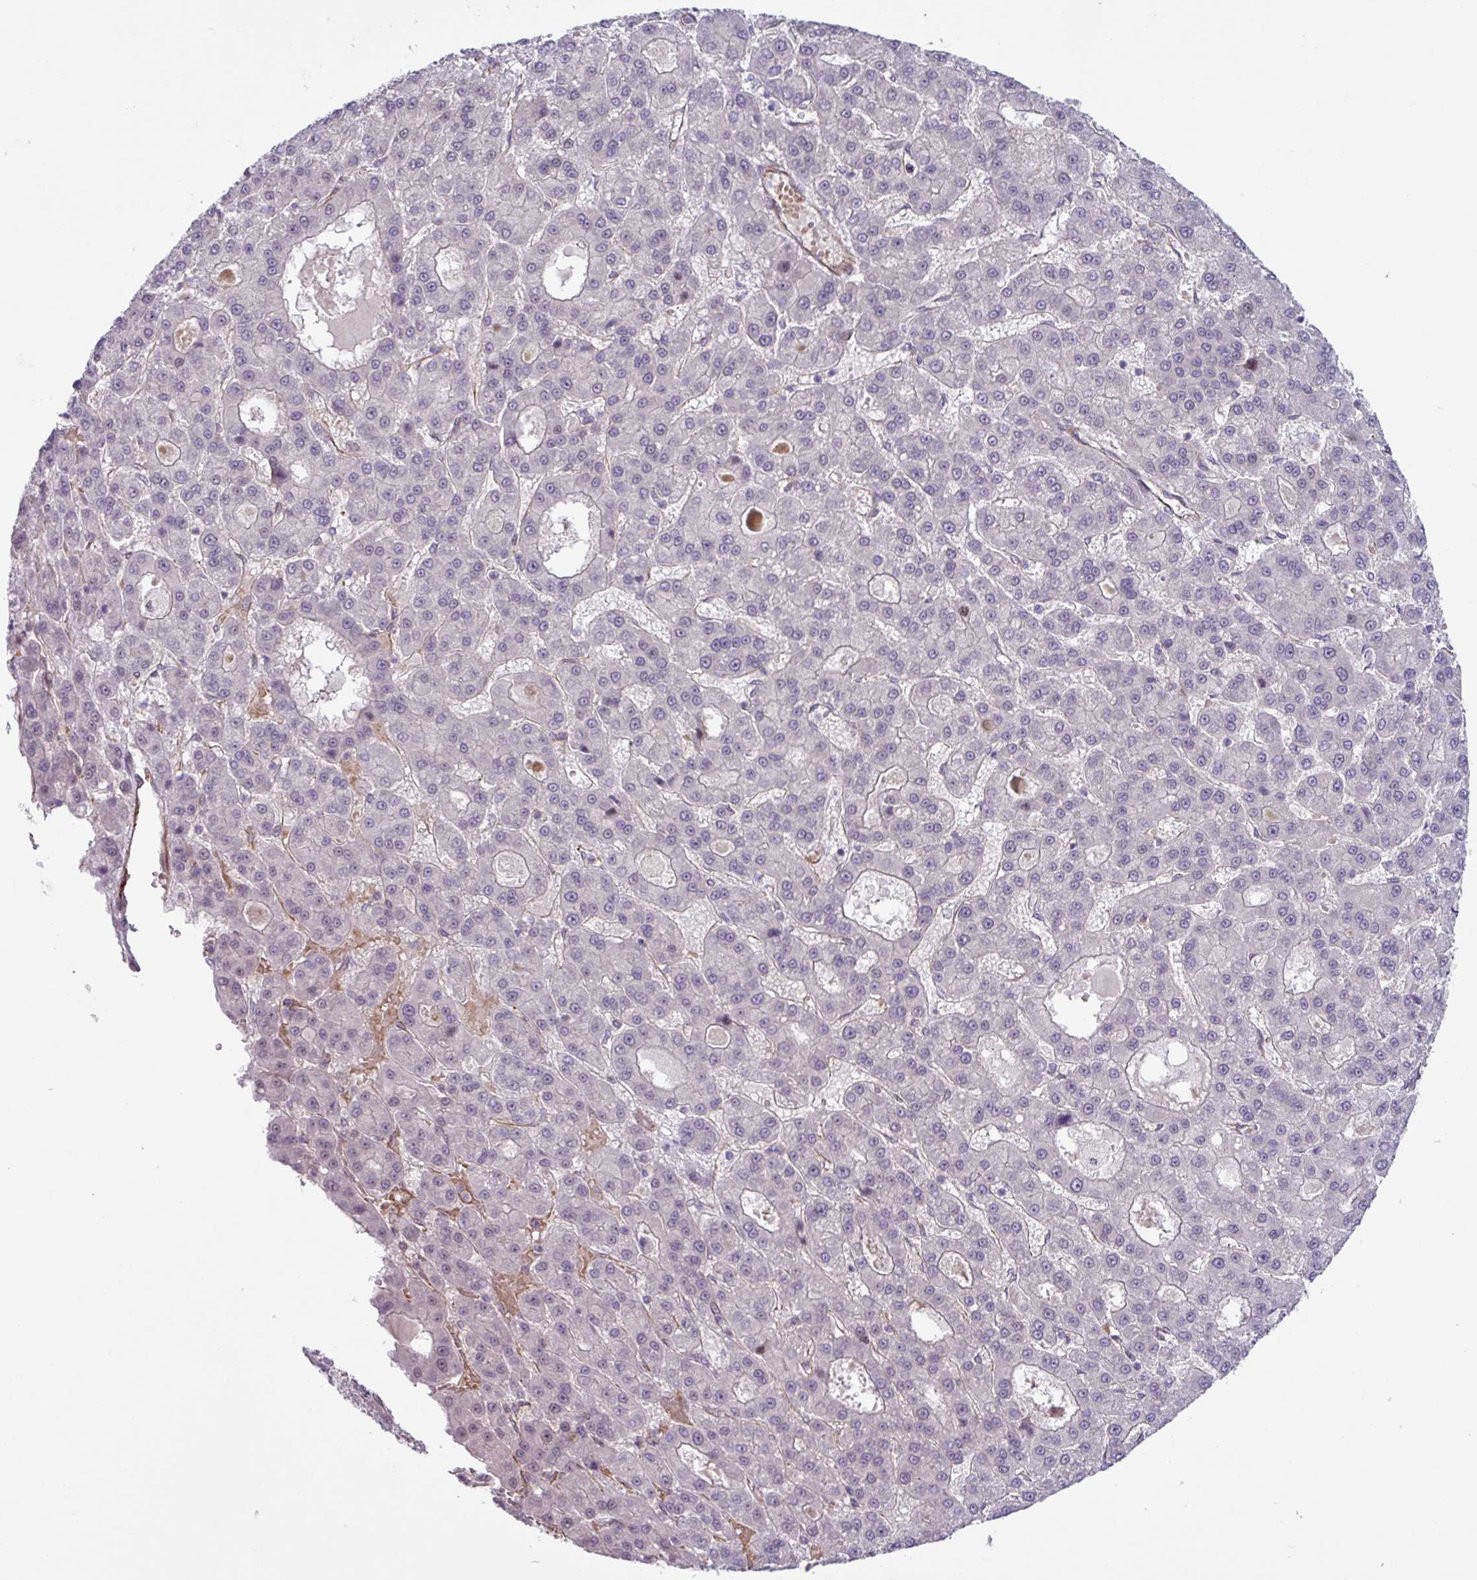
{"staining": {"intensity": "negative", "quantity": "none", "location": "none"}, "tissue": "liver cancer", "cell_type": "Tumor cells", "image_type": "cancer", "snomed": [{"axis": "morphology", "description": "Carcinoma, Hepatocellular, NOS"}, {"axis": "topography", "description": "Liver"}], "caption": "Immunohistochemical staining of human liver hepatocellular carcinoma demonstrates no significant staining in tumor cells.", "gene": "CHD3", "patient": {"sex": "male", "age": 70}}